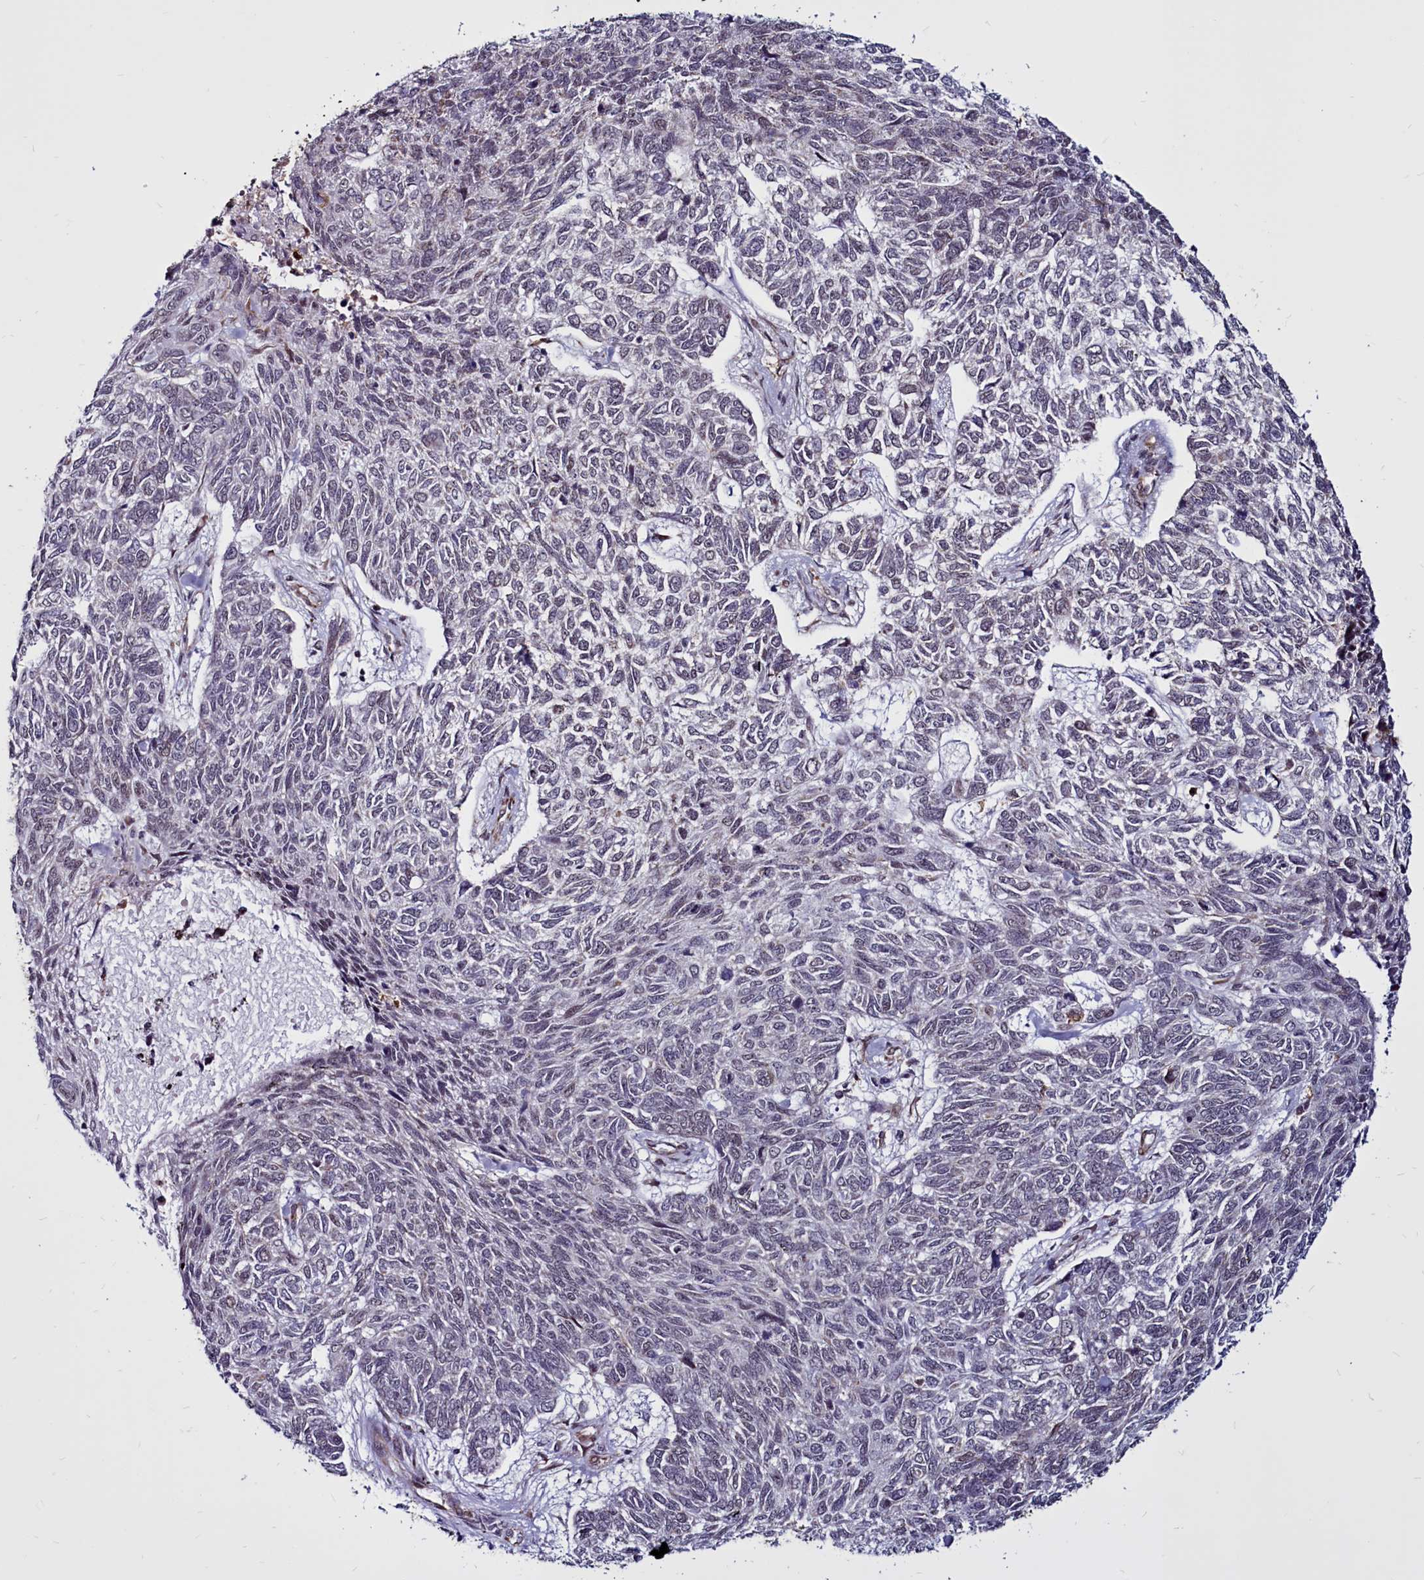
{"staining": {"intensity": "negative", "quantity": "none", "location": "none"}, "tissue": "skin cancer", "cell_type": "Tumor cells", "image_type": "cancer", "snomed": [{"axis": "morphology", "description": "Basal cell carcinoma"}, {"axis": "topography", "description": "Skin"}], "caption": "This is a histopathology image of immunohistochemistry (IHC) staining of skin basal cell carcinoma, which shows no staining in tumor cells.", "gene": "CLK3", "patient": {"sex": "female", "age": 65}}